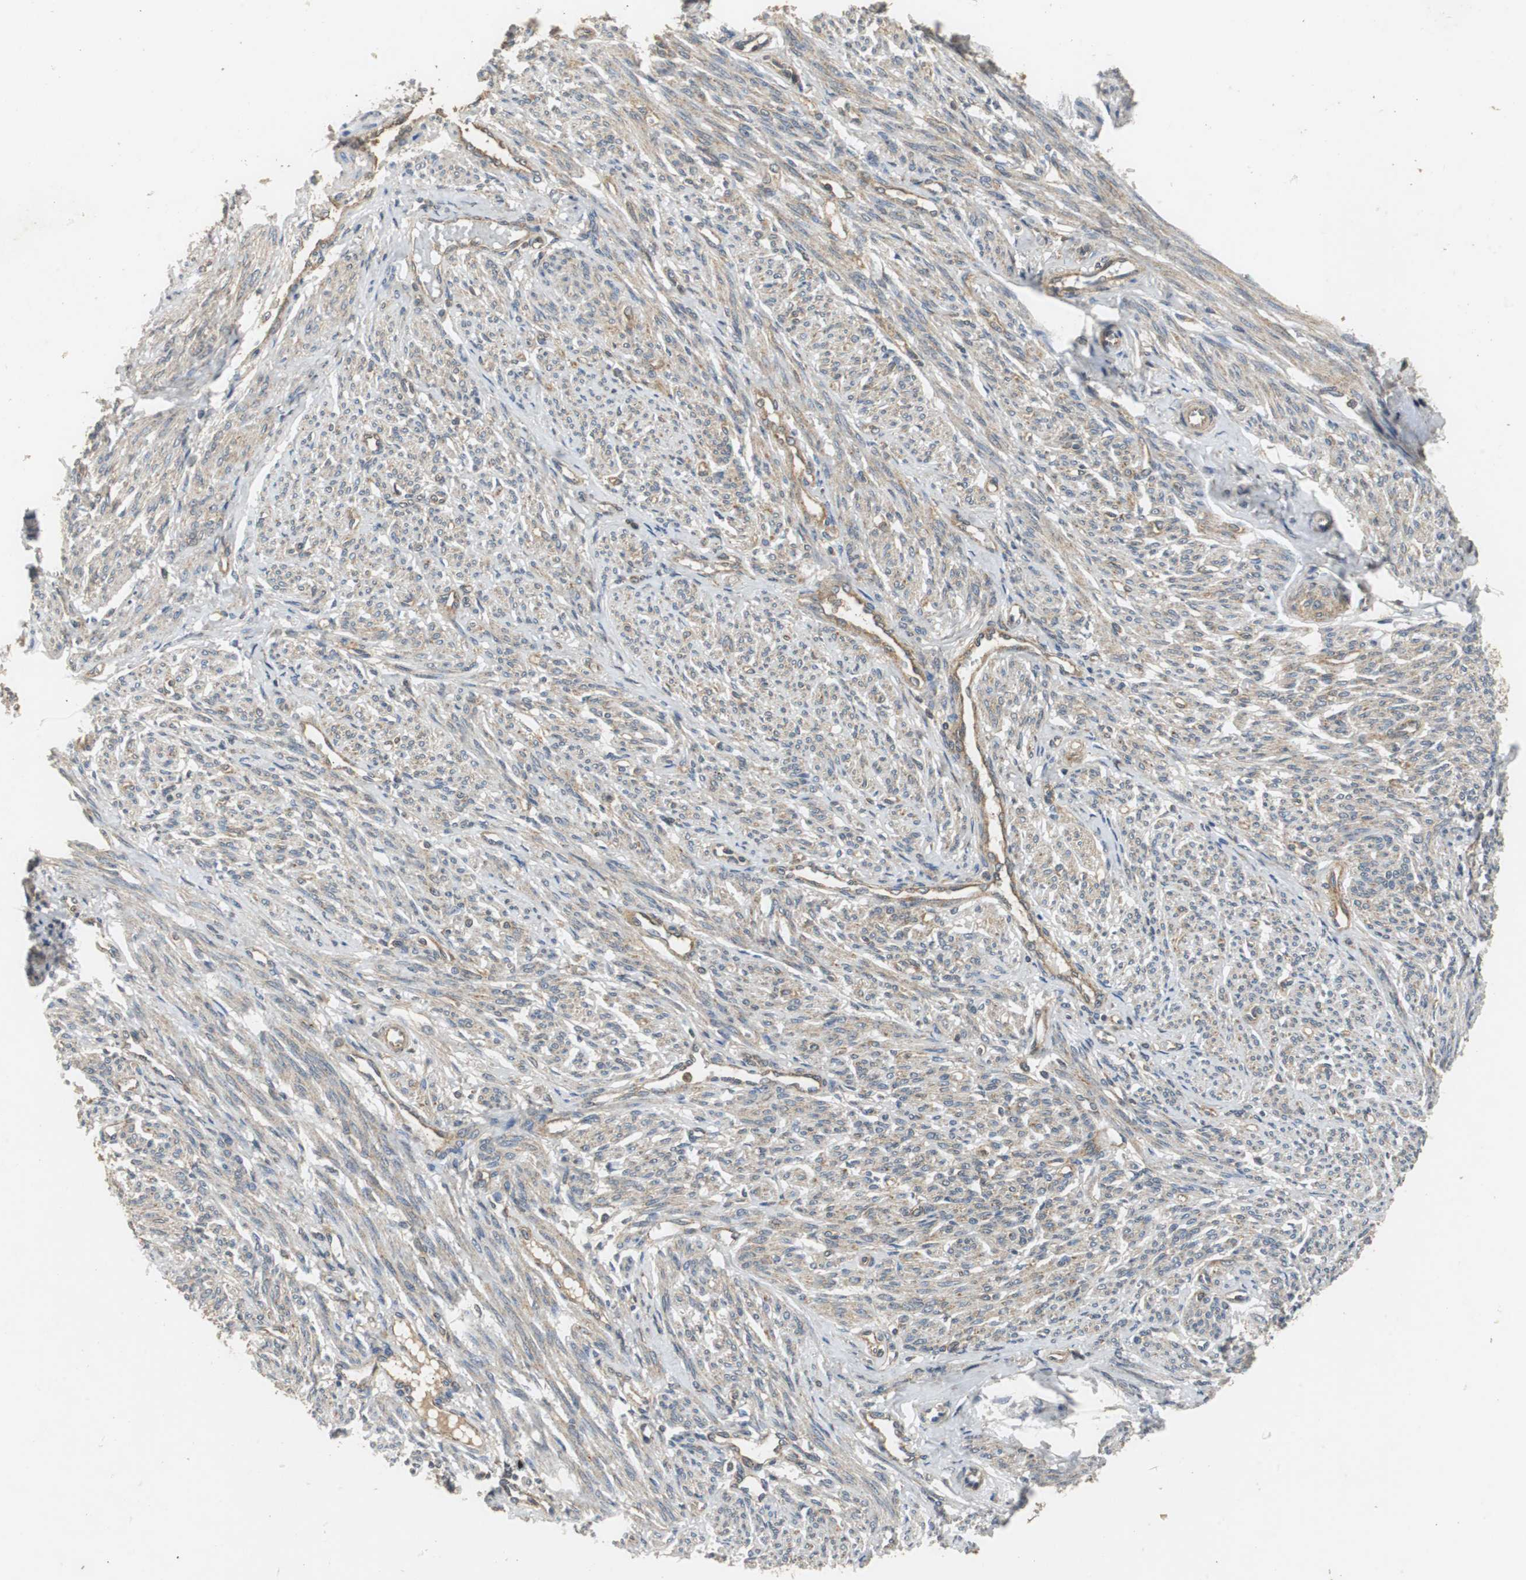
{"staining": {"intensity": "weak", "quantity": "25%-75%", "location": "cytoplasmic/membranous"}, "tissue": "smooth muscle", "cell_type": "Smooth muscle cells", "image_type": "normal", "snomed": [{"axis": "morphology", "description": "Normal tissue, NOS"}, {"axis": "topography", "description": "Smooth muscle"}], "caption": "A low amount of weak cytoplasmic/membranous staining is seen in about 25%-75% of smooth muscle cells in unremarkable smooth muscle. (DAB (3,3'-diaminobenzidine) IHC with brightfield microscopy, high magnification).", "gene": "VBP1", "patient": {"sex": "female", "age": 65}}